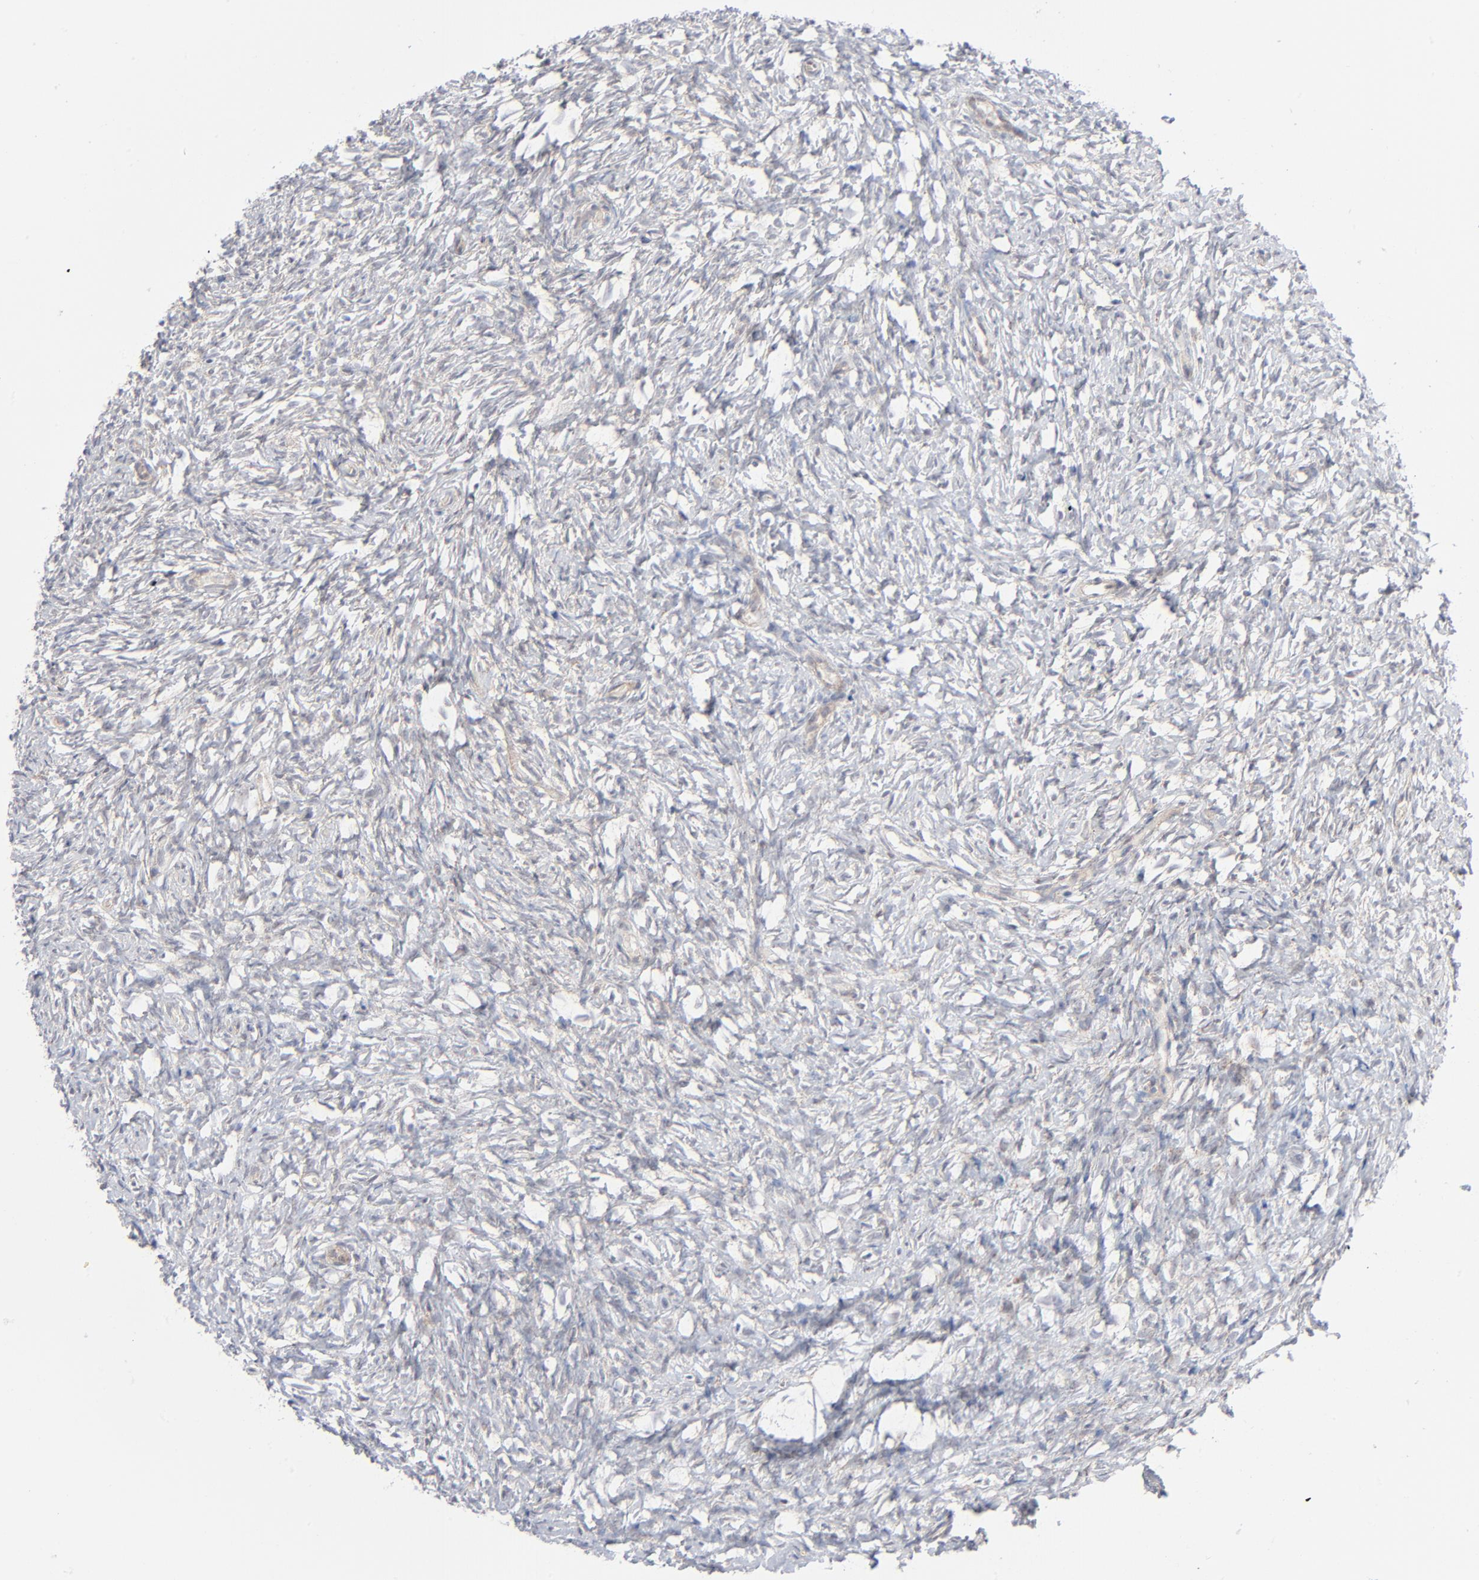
{"staining": {"intensity": "negative", "quantity": "none", "location": "none"}, "tissue": "ovary", "cell_type": "Follicle cells", "image_type": "normal", "snomed": [{"axis": "morphology", "description": "Normal tissue, NOS"}, {"axis": "topography", "description": "Ovary"}], "caption": "Protein analysis of normal ovary exhibits no significant positivity in follicle cells. The staining is performed using DAB brown chromogen with nuclei counter-stained in using hematoxylin.", "gene": "RPS6KB1", "patient": {"sex": "female", "age": 35}}